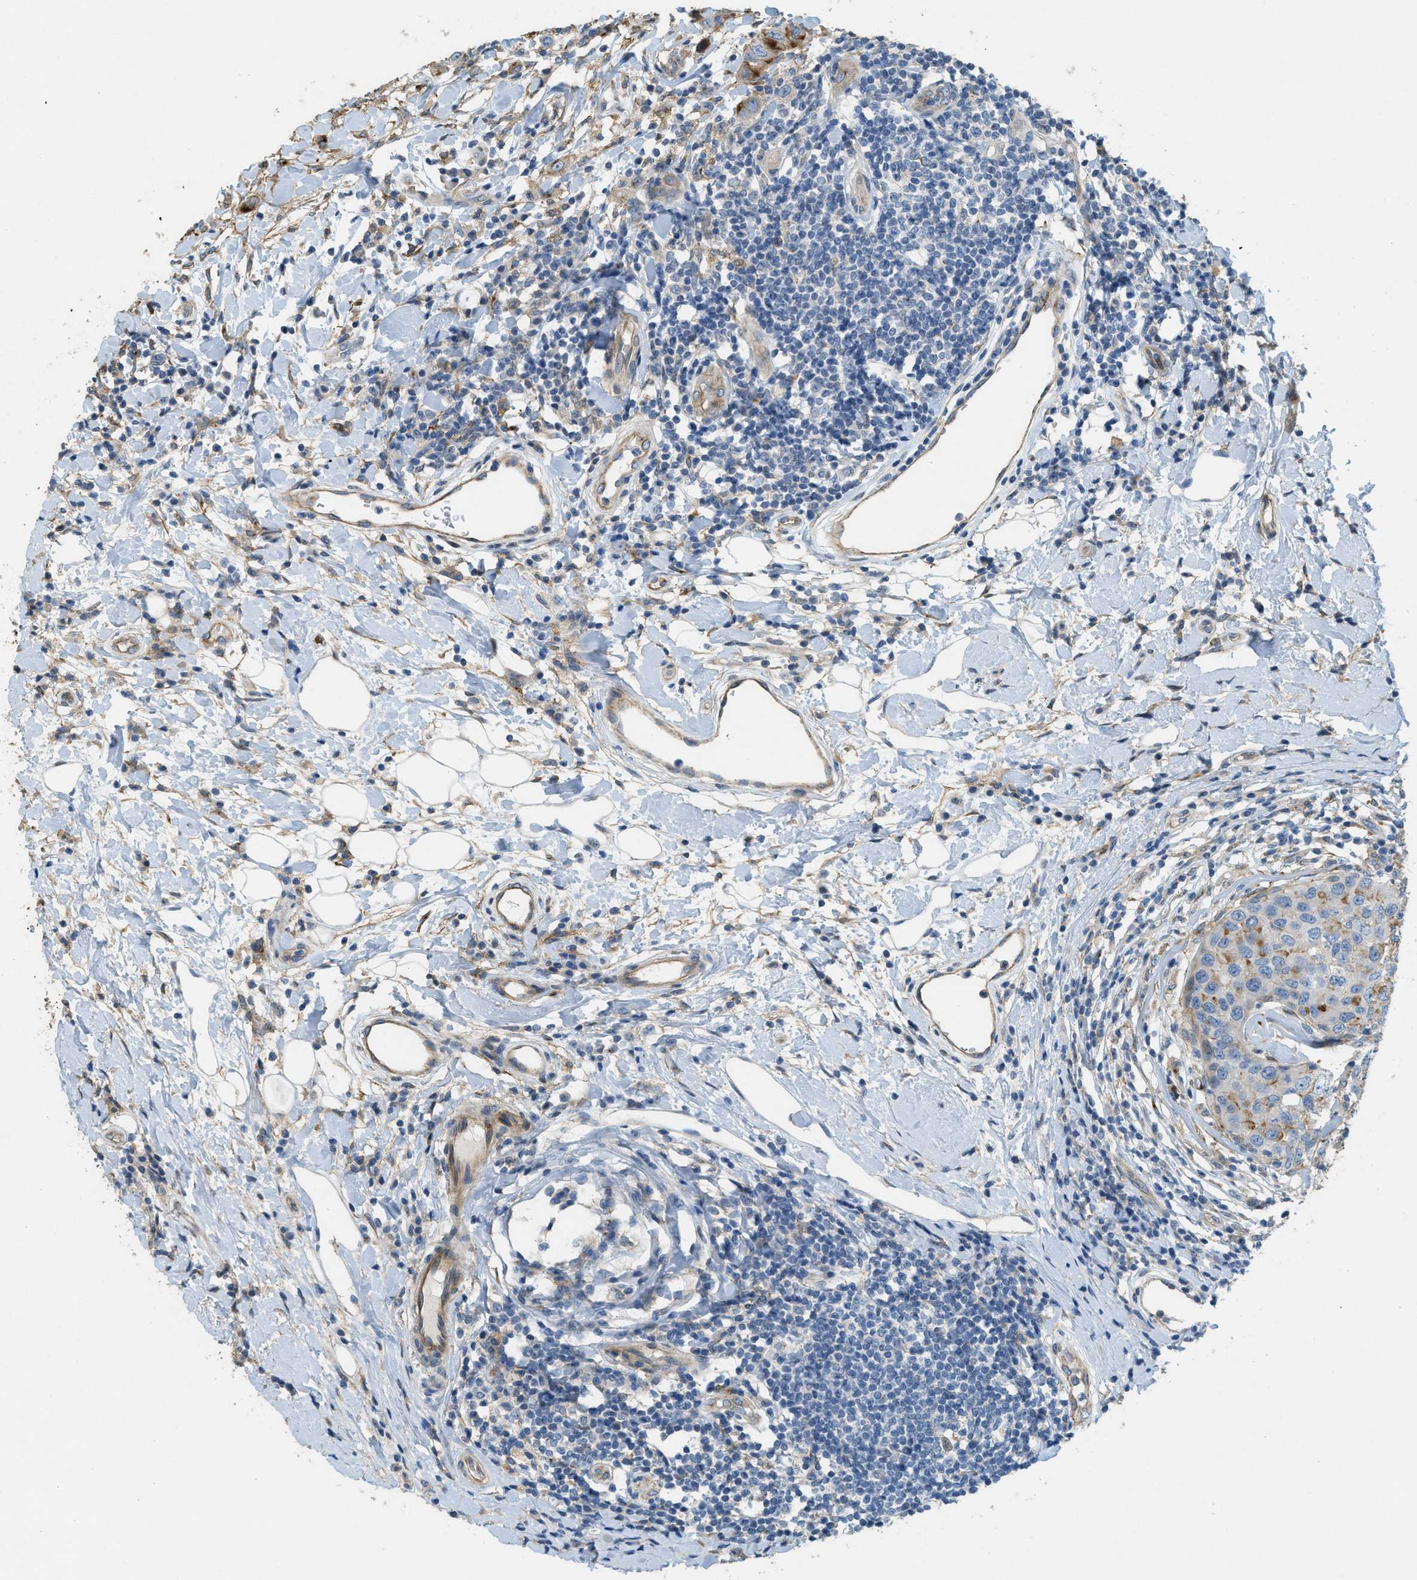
{"staining": {"intensity": "moderate", "quantity": "<25%", "location": "cytoplasmic/membranous"}, "tissue": "breast cancer", "cell_type": "Tumor cells", "image_type": "cancer", "snomed": [{"axis": "morphology", "description": "Duct carcinoma"}, {"axis": "topography", "description": "Breast"}], "caption": "Breast cancer stained for a protein (brown) shows moderate cytoplasmic/membranous positive positivity in about <25% of tumor cells.", "gene": "ADCY5", "patient": {"sex": "female", "age": 27}}